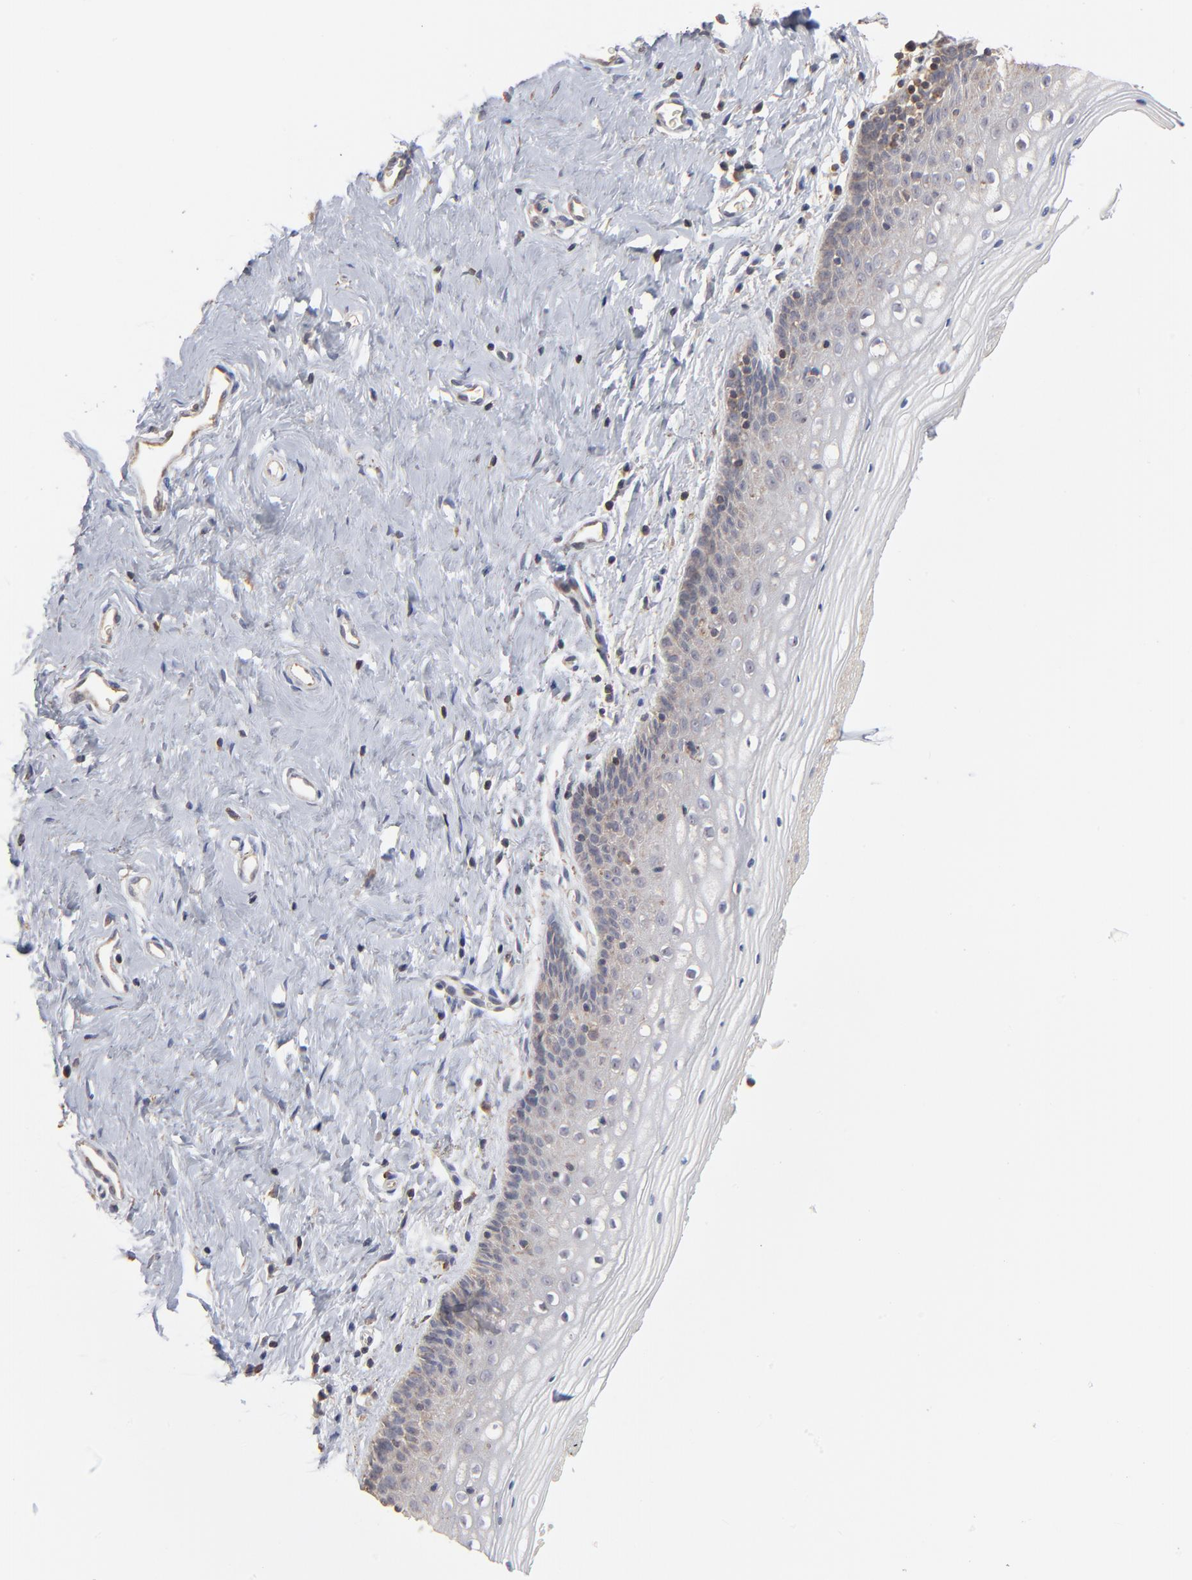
{"staining": {"intensity": "weak", "quantity": "25%-75%", "location": "cytoplasmic/membranous"}, "tissue": "vagina", "cell_type": "Squamous epithelial cells", "image_type": "normal", "snomed": [{"axis": "morphology", "description": "Normal tissue, NOS"}, {"axis": "topography", "description": "Vagina"}], "caption": "This image displays immunohistochemistry staining of benign vagina, with low weak cytoplasmic/membranous expression in approximately 25%-75% of squamous epithelial cells.", "gene": "RNF213", "patient": {"sex": "female", "age": 46}}